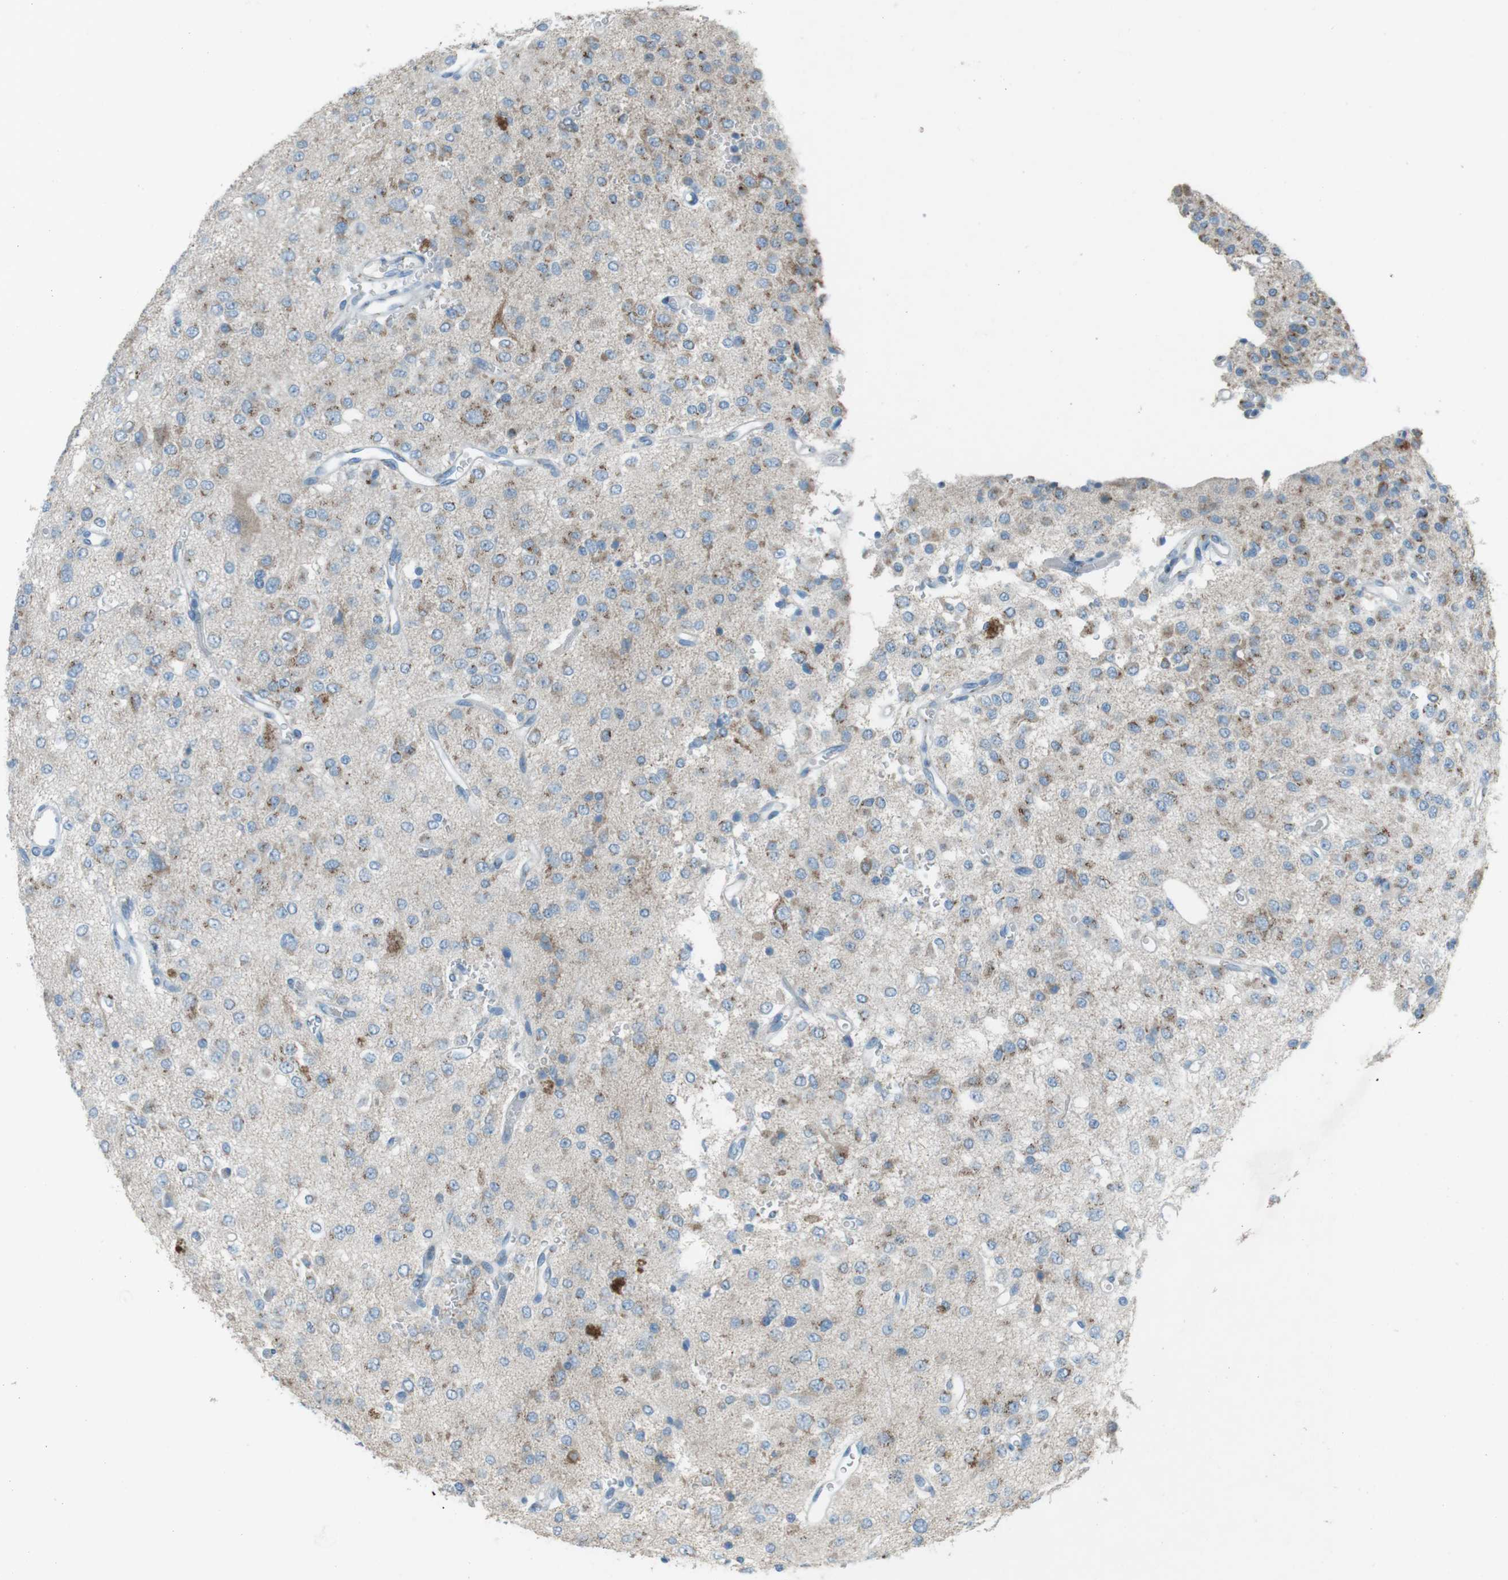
{"staining": {"intensity": "moderate", "quantity": "25%-75%", "location": "cytoplasmic/membranous"}, "tissue": "glioma", "cell_type": "Tumor cells", "image_type": "cancer", "snomed": [{"axis": "morphology", "description": "Glioma, malignant, Low grade"}, {"axis": "topography", "description": "Brain"}], "caption": "This is an image of immunohistochemistry (IHC) staining of glioma, which shows moderate expression in the cytoplasmic/membranous of tumor cells.", "gene": "TXNDC15", "patient": {"sex": "male", "age": 38}}